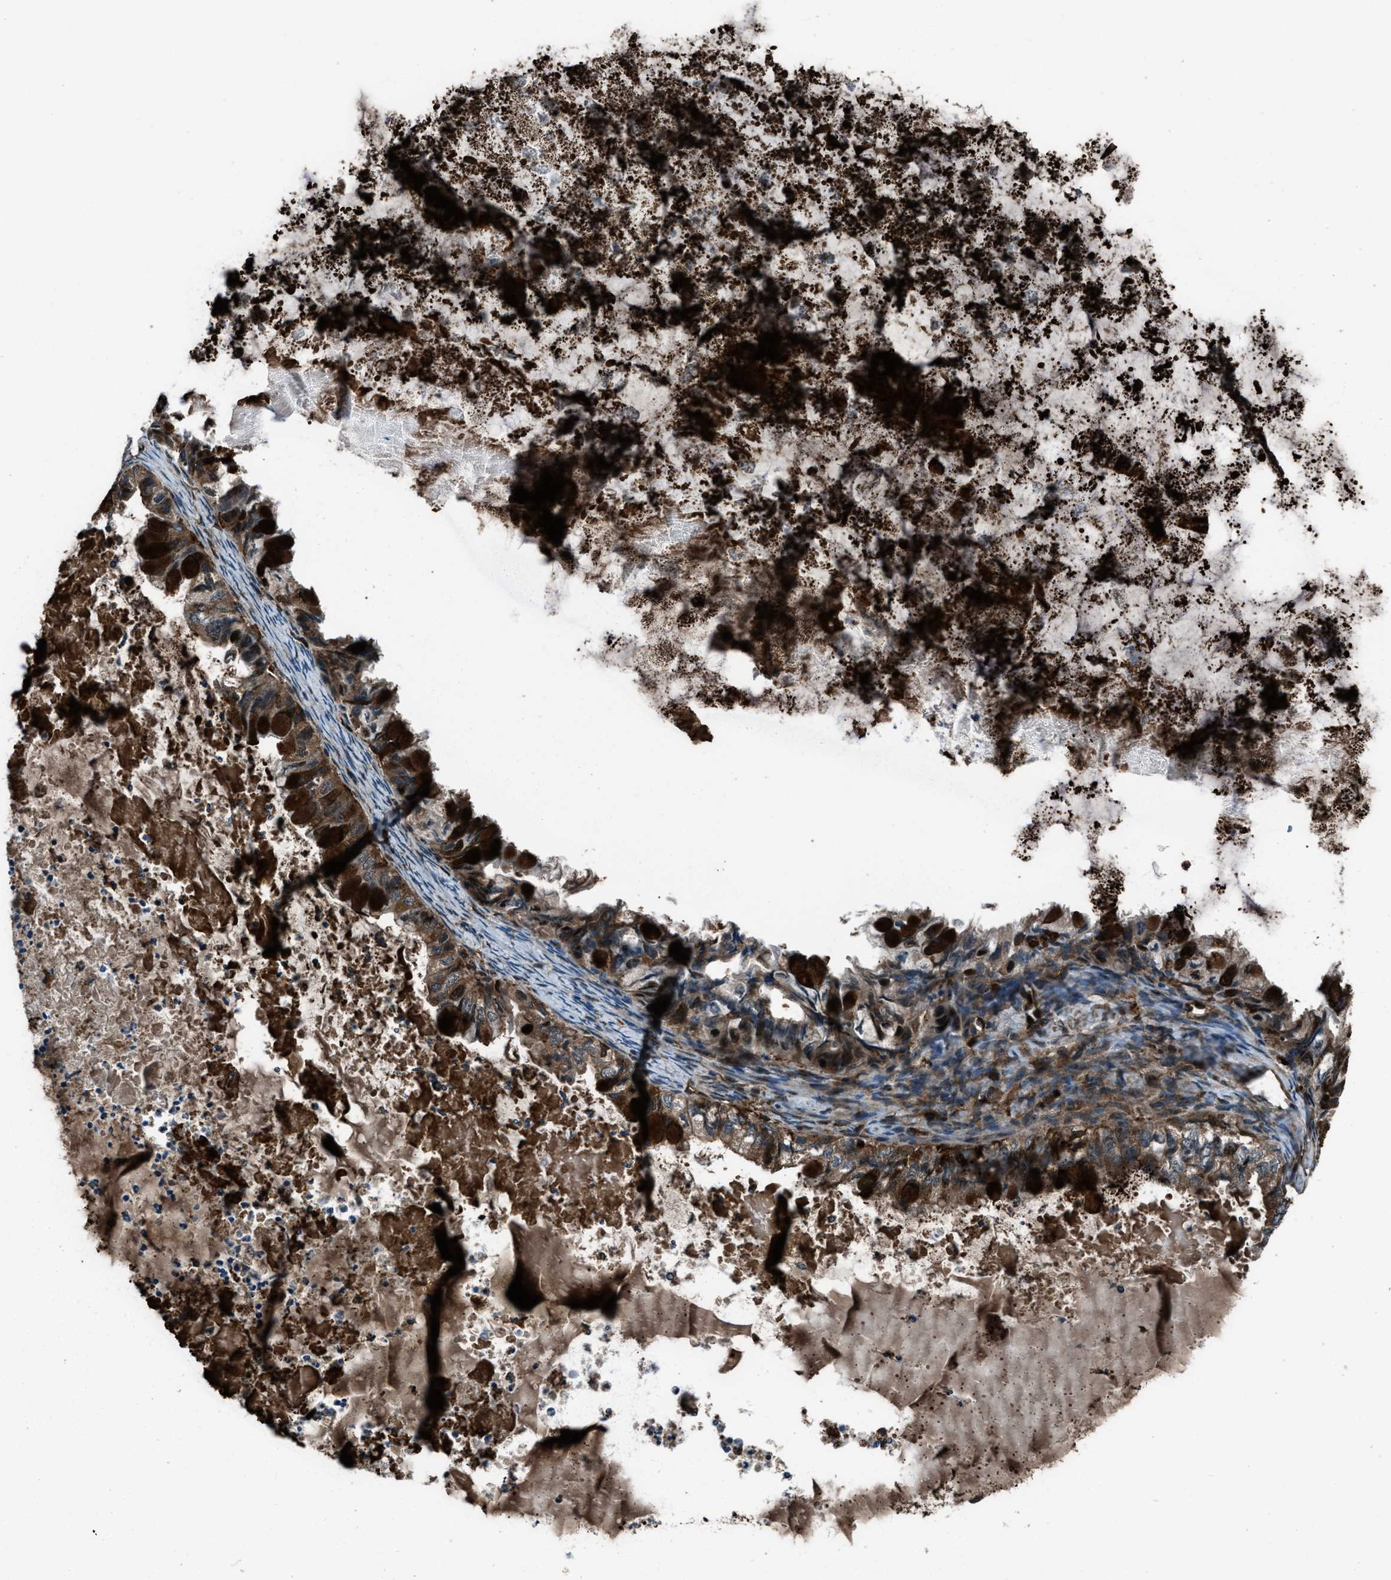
{"staining": {"intensity": "strong", "quantity": ">75%", "location": "cytoplasmic/membranous"}, "tissue": "ovarian cancer", "cell_type": "Tumor cells", "image_type": "cancer", "snomed": [{"axis": "morphology", "description": "Cystadenocarcinoma, mucinous, NOS"}, {"axis": "topography", "description": "Ovary"}], "caption": "A photomicrograph showing strong cytoplasmic/membranous positivity in about >75% of tumor cells in ovarian mucinous cystadenocarcinoma, as visualized by brown immunohistochemical staining.", "gene": "SNX30", "patient": {"sex": "female", "age": 80}}